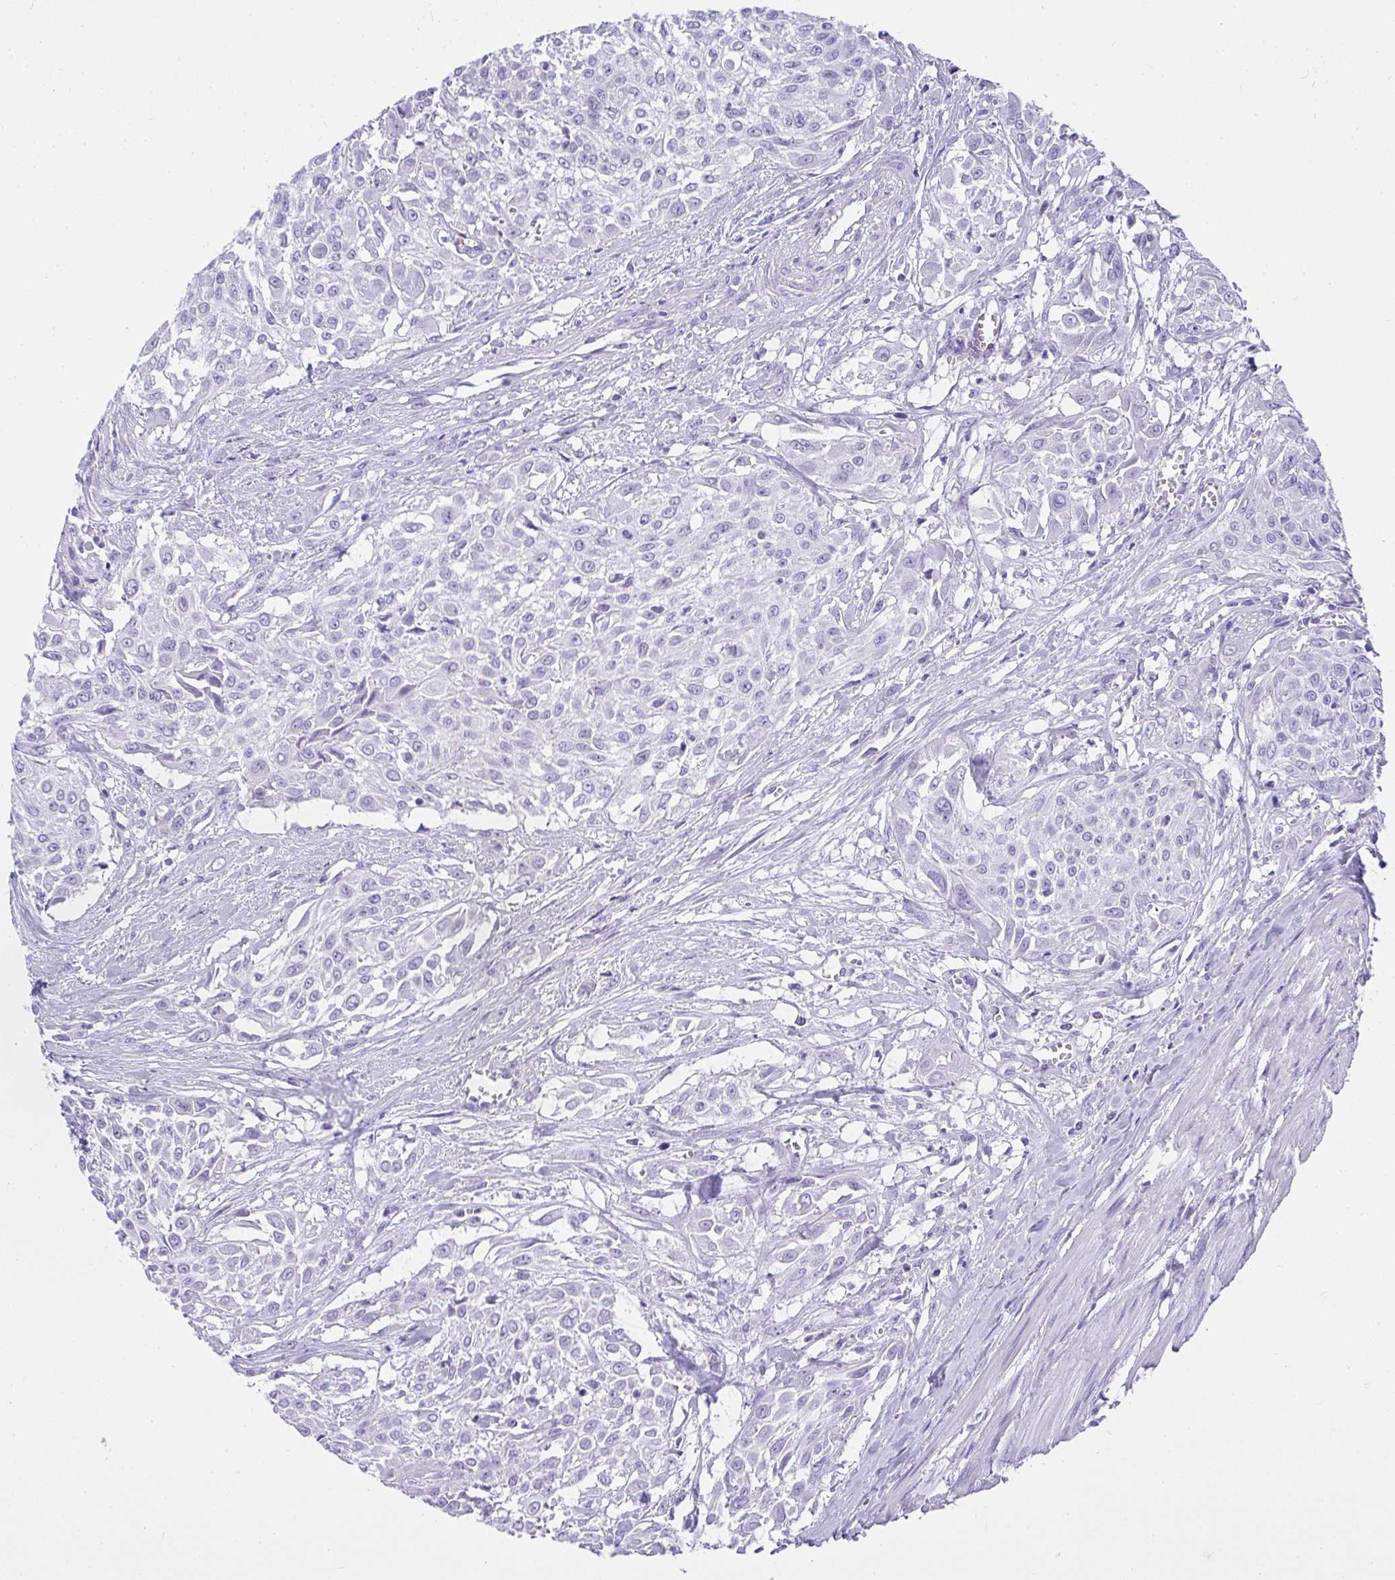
{"staining": {"intensity": "negative", "quantity": "none", "location": "none"}, "tissue": "urothelial cancer", "cell_type": "Tumor cells", "image_type": "cancer", "snomed": [{"axis": "morphology", "description": "Urothelial carcinoma, High grade"}, {"axis": "topography", "description": "Urinary bladder"}], "caption": "Immunohistochemical staining of high-grade urothelial carcinoma exhibits no significant staining in tumor cells.", "gene": "AVIL", "patient": {"sex": "male", "age": 57}}